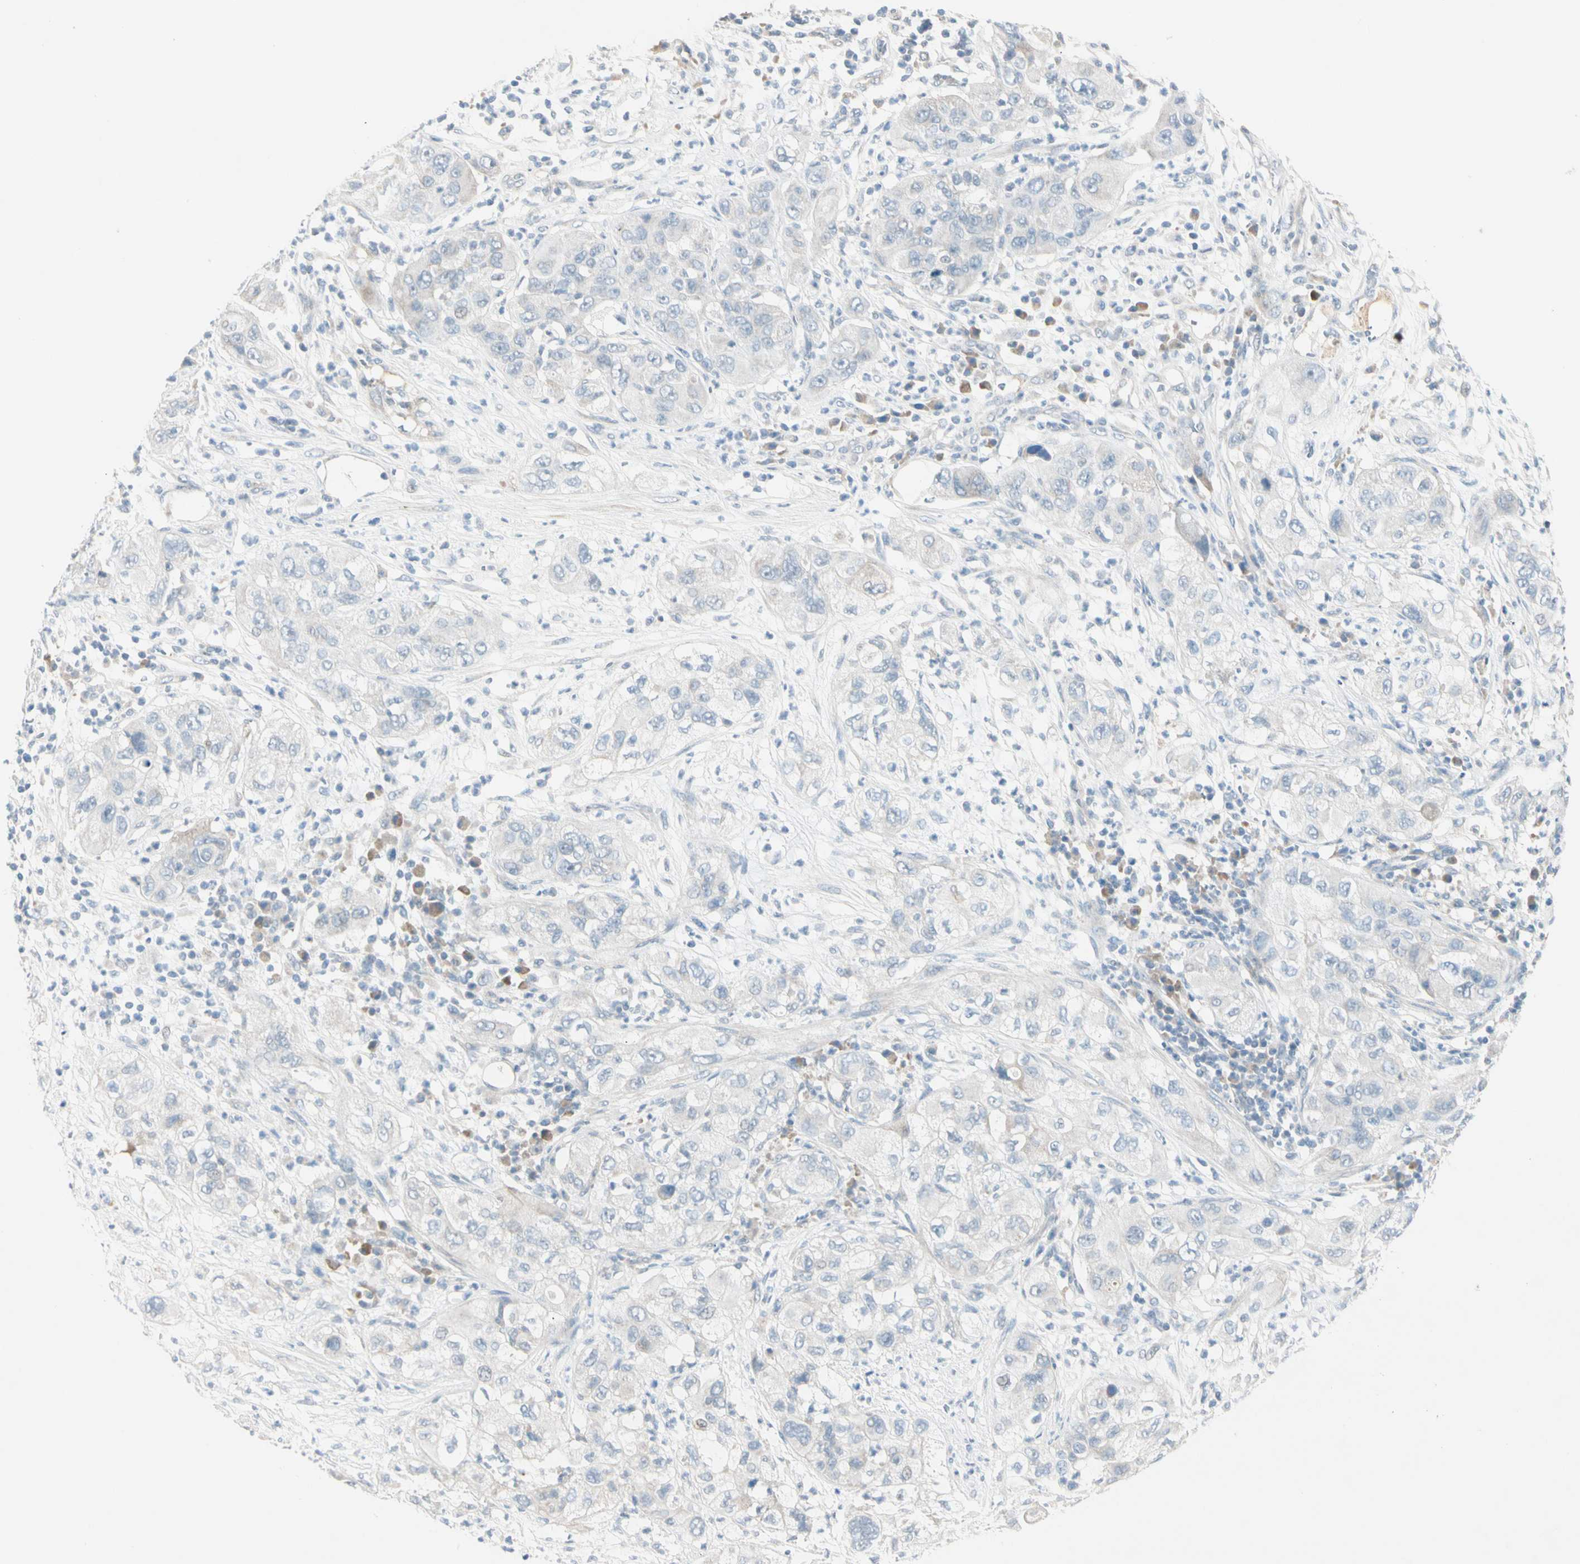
{"staining": {"intensity": "negative", "quantity": "none", "location": "none"}, "tissue": "pancreatic cancer", "cell_type": "Tumor cells", "image_type": "cancer", "snomed": [{"axis": "morphology", "description": "Adenocarcinoma, NOS"}, {"axis": "topography", "description": "Pancreas"}], "caption": "Immunohistochemistry of human pancreatic adenocarcinoma demonstrates no positivity in tumor cells.", "gene": "SERPIND1", "patient": {"sex": "female", "age": 78}}